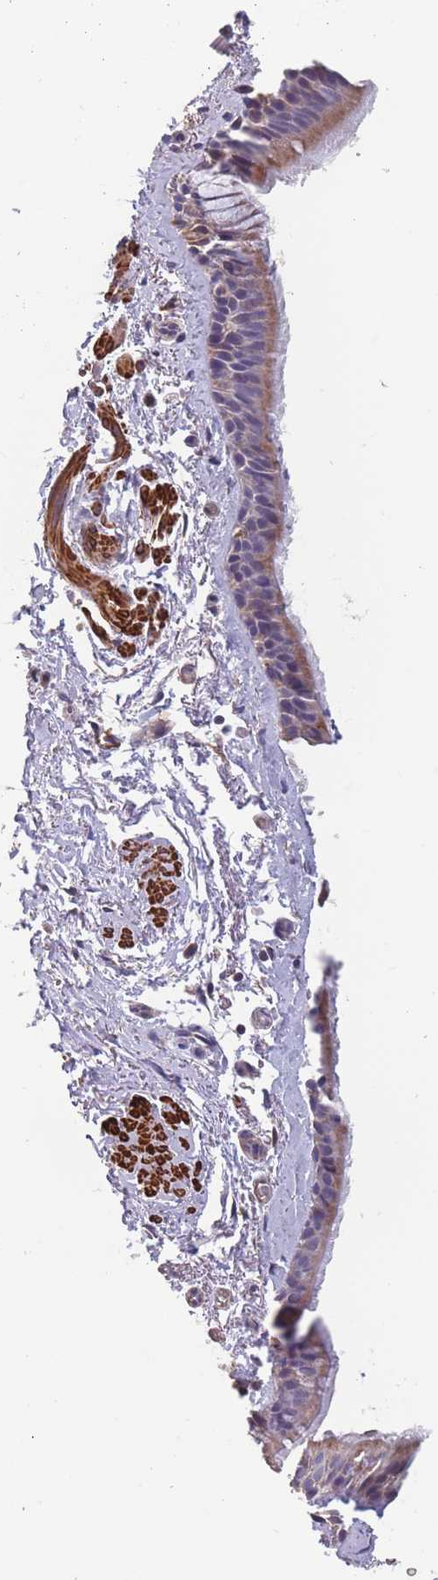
{"staining": {"intensity": "moderate", "quantity": "<25%", "location": "cytoplasmic/membranous"}, "tissue": "bronchus", "cell_type": "Respiratory epithelial cells", "image_type": "normal", "snomed": [{"axis": "morphology", "description": "Normal tissue, NOS"}, {"axis": "topography", "description": "Lymph node"}, {"axis": "topography", "description": "Cartilage tissue"}, {"axis": "topography", "description": "Bronchus"}], "caption": "High-power microscopy captured an immunohistochemistry micrograph of benign bronchus, revealing moderate cytoplasmic/membranous positivity in about <25% of respiratory epithelial cells. (DAB IHC with brightfield microscopy, high magnification).", "gene": "TOMM40L", "patient": {"sex": "female", "age": 70}}